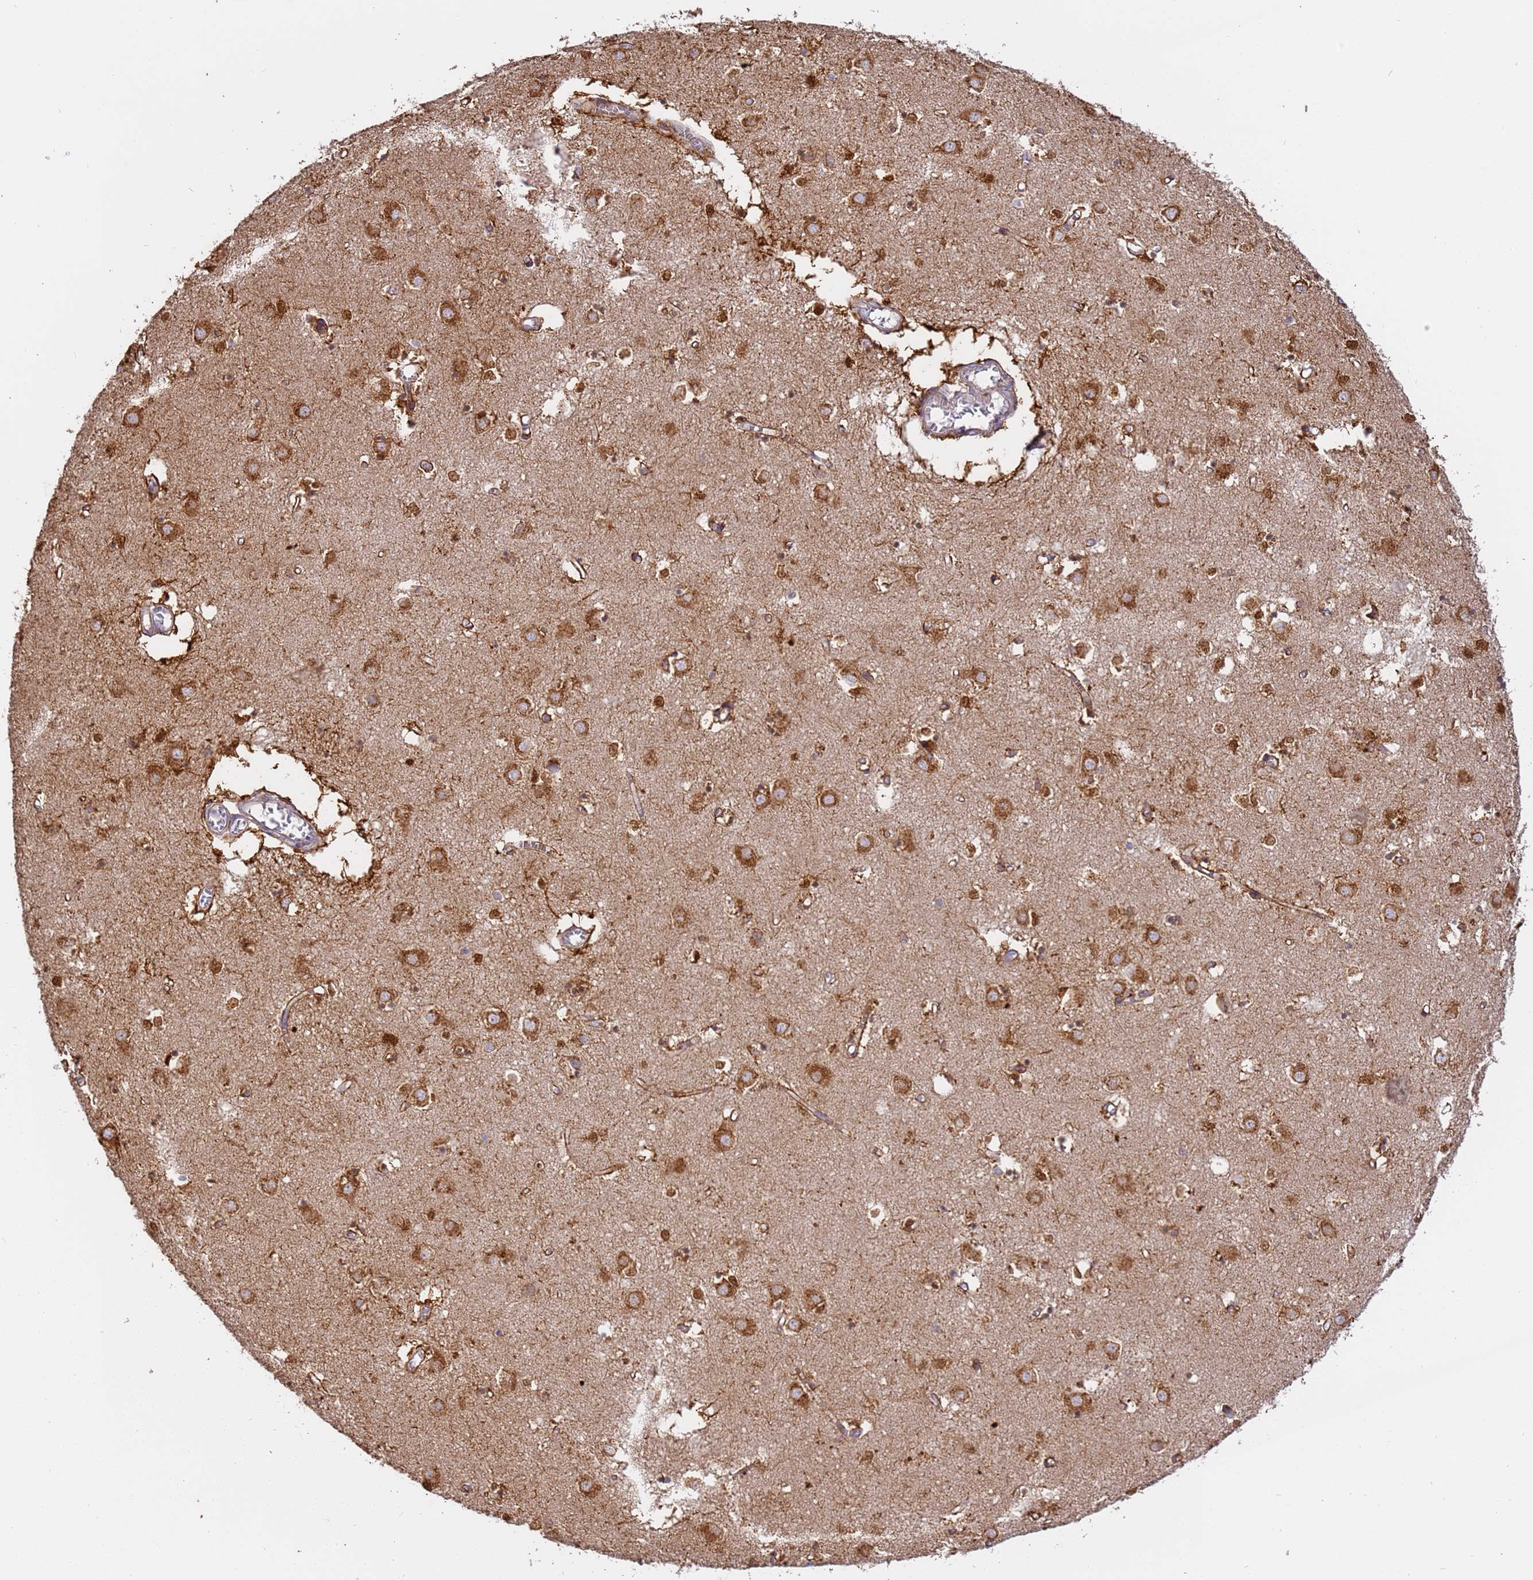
{"staining": {"intensity": "strong", "quantity": "25%-75%", "location": "cytoplasmic/membranous"}, "tissue": "caudate", "cell_type": "Glial cells", "image_type": "normal", "snomed": [{"axis": "morphology", "description": "Normal tissue, NOS"}, {"axis": "topography", "description": "Lateral ventricle wall"}], "caption": "Glial cells exhibit strong cytoplasmic/membranous positivity in approximately 25%-75% of cells in normal caudate. Nuclei are stained in blue.", "gene": "M6PR", "patient": {"sex": "male", "age": 70}}